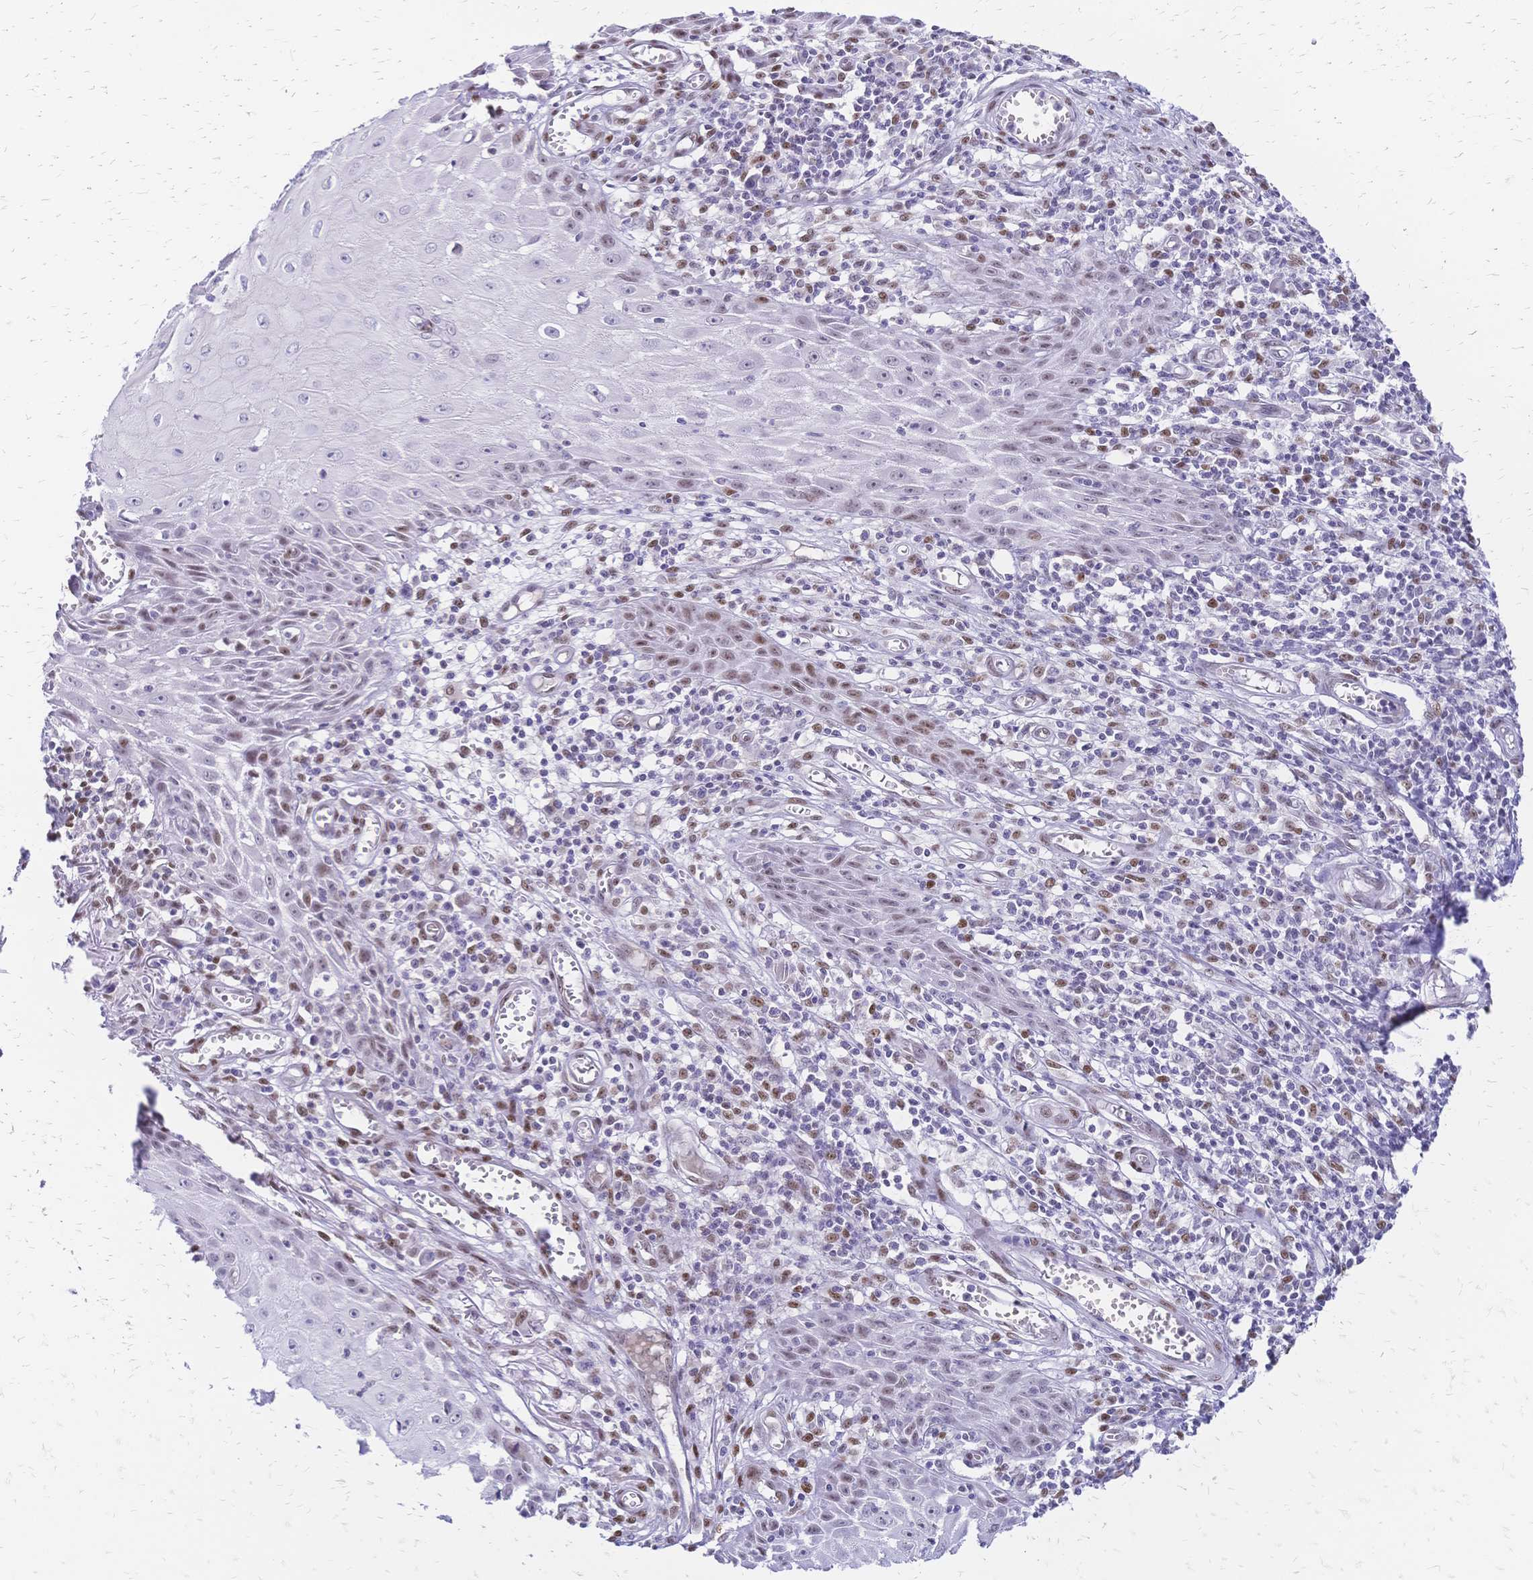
{"staining": {"intensity": "moderate", "quantity": "25%-75%", "location": "nuclear"}, "tissue": "skin cancer", "cell_type": "Tumor cells", "image_type": "cancer", "snomed": [{"axis": "morphology", "description": "Squamous cell carcinoma, NOS"}, {"axis": "topography", "description": "Skin"}], "caption": "A brown stain highlights moderate nuclear expression of a protein in human skin cancer (squamous cell carcinoma) tumor cells.", "gene": "NFIC", "patient": {"sex": "female", "age": 73}}